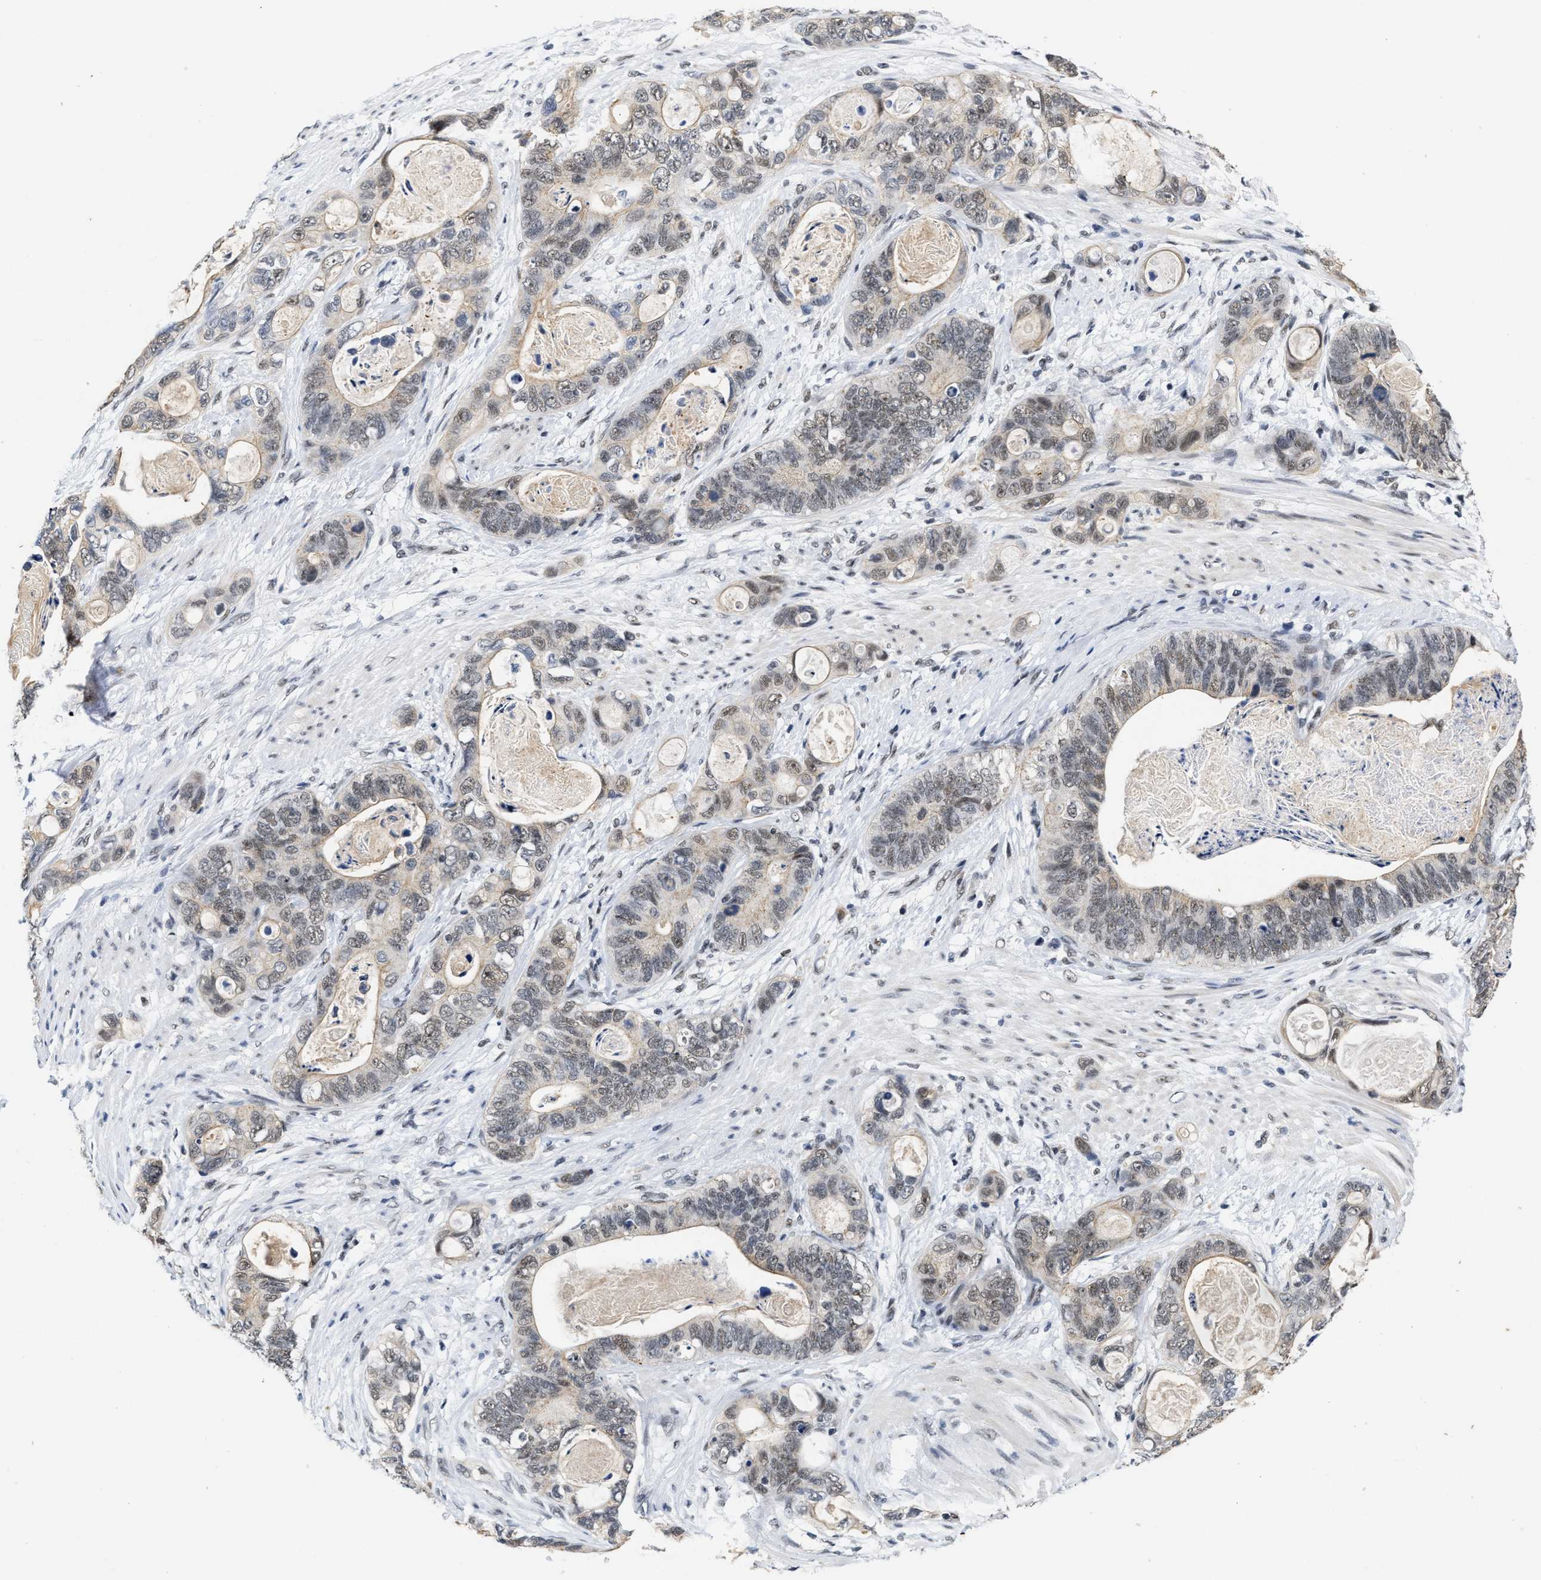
{"staining": {"intensity": "weak", "quantity": "<25%", "location": "nuclear"}, "tissue": "stomach cancer", "cell_type": "Tumor cells", "image_type": "cancer", "snomed": [{"axis": "morphology", "description": "Normal tissue, NOS"}, {"axis": "morphology", "description": "Adenocarcinoma, NOS"}, {"axis": "topography", "description": "Stomach"}], "caption": "The IHC photomicrograph has no significant staining in tumor cells of stomach cancer tissue. (Immunohistochemistry (ihc), brightfield microscopy, high magnification).", "gene": "INIP", "patient": {"sex": "female", "age": 89}}